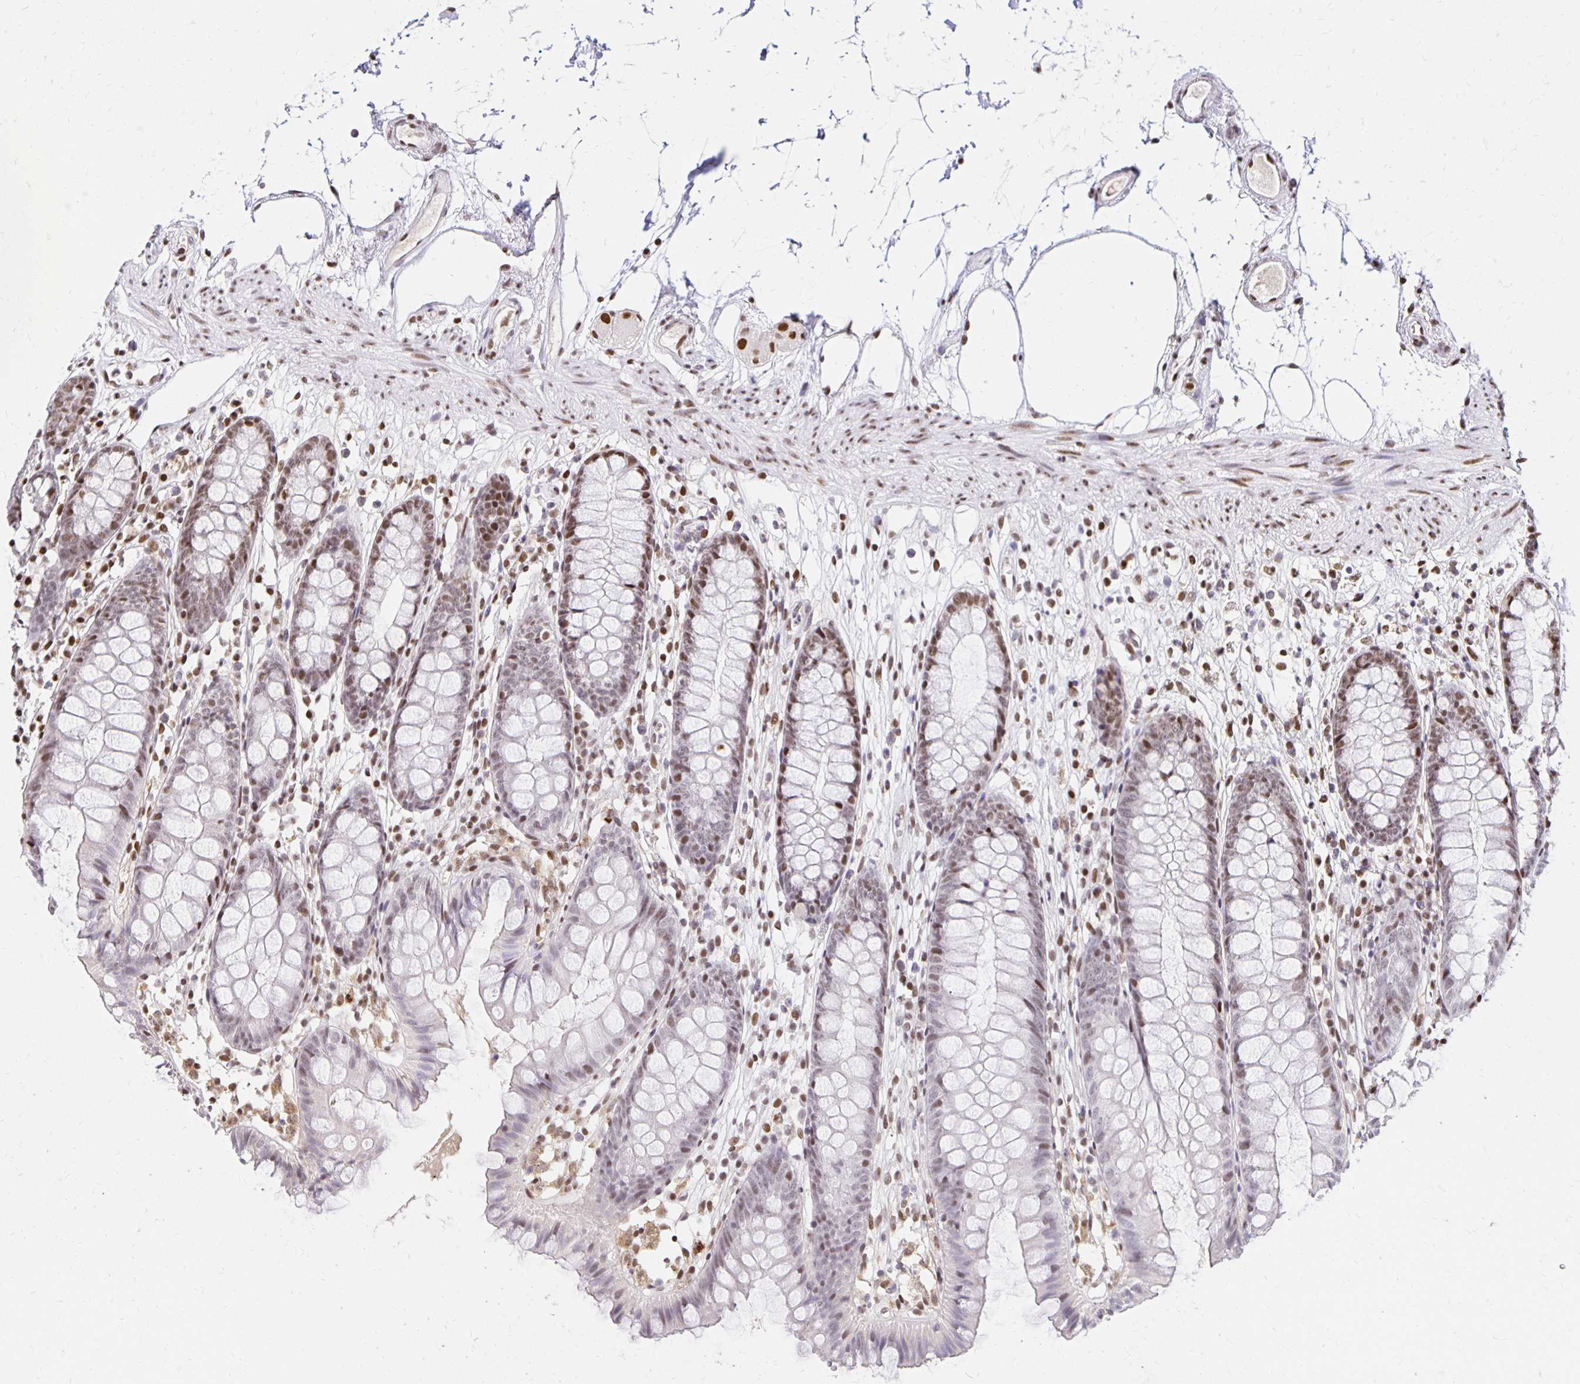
{"staining": {"intensity": "moderate", "quantity": ">75%", "location": "nuclear"}, "tissue": "colon", "cell_type": "Endothelial cells", "image_type": "normal", "snomed": [{"axis": "morphology", "description": "Normal tissue, NOS"}, {"axis": "topography", "description": "Colon"}], "caption": "Immunohistochemical staining of benign human colon reveals >75% levels of moderate nuclear protein expression in about >75% of endothelial cells. (Stains: DAB in brown, nuclei in blue, Microscopy: brightfield microscopy at high magnification).", "gene": "ZNF579", "patient": {"sex": "female", "age": 84}}